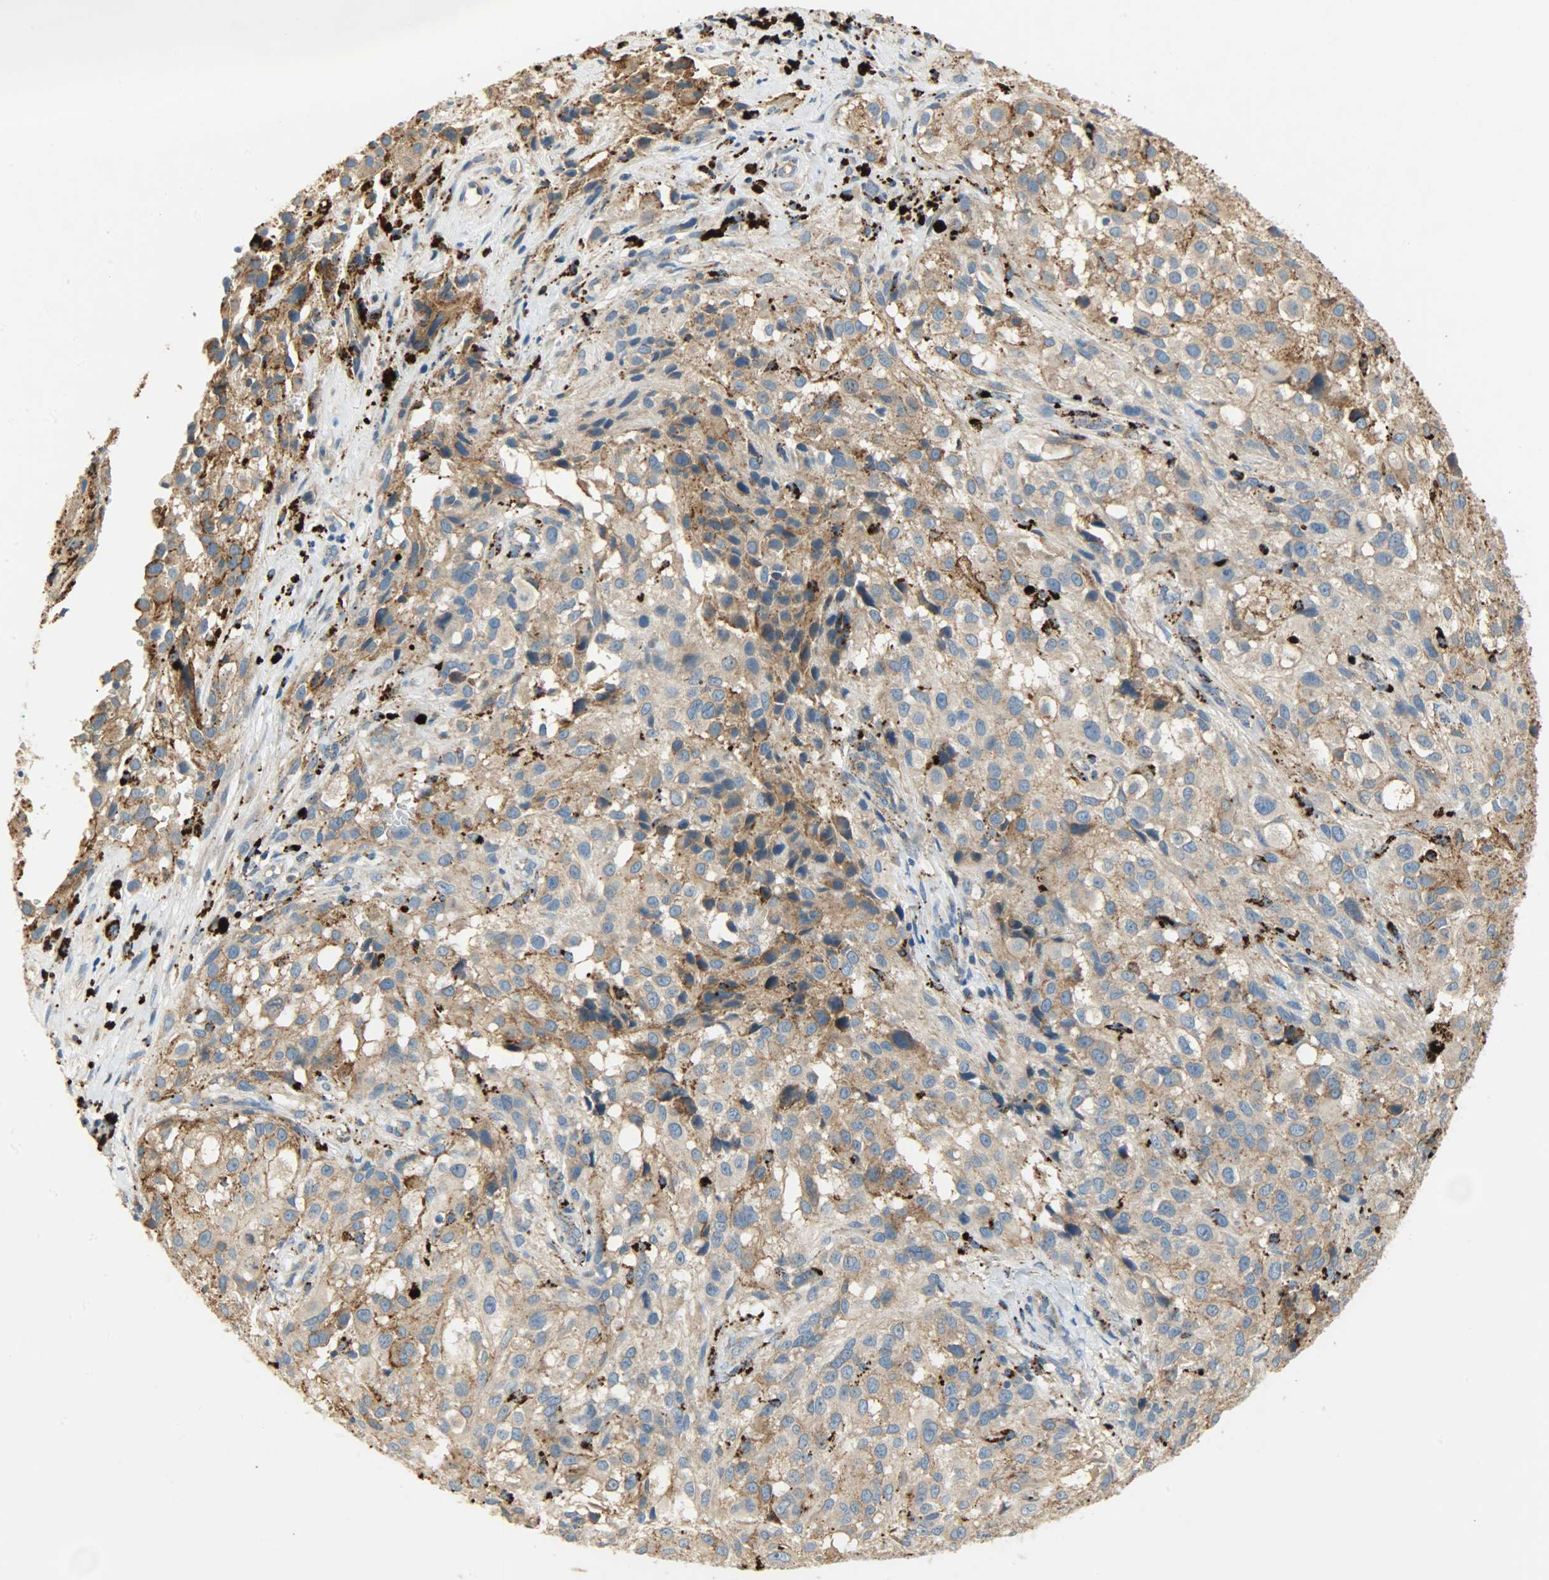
{"staining": {"intensity": "moderate", "quantity": ">75%", "location": "cytoplasmic/membranous"}, "tissue": "melanoma", "cell_type": "Tumor cells", "image_type": "cancer", "snomed": [{"axis": "morphology", "description": "Necrosis, NOS"}, {"axis": "morphology", "description": "Malignant melanoma, NOS"}, {"axis": "topography", "description": "Skin"}], "caption": "Melanoma stained with a brown dye exhibits moderate cytoplasmic/membranous positive positivity in about >75% of tumor cells.", "gene": "ASAH1", "patient": {"sex": "female", "age": 87}}